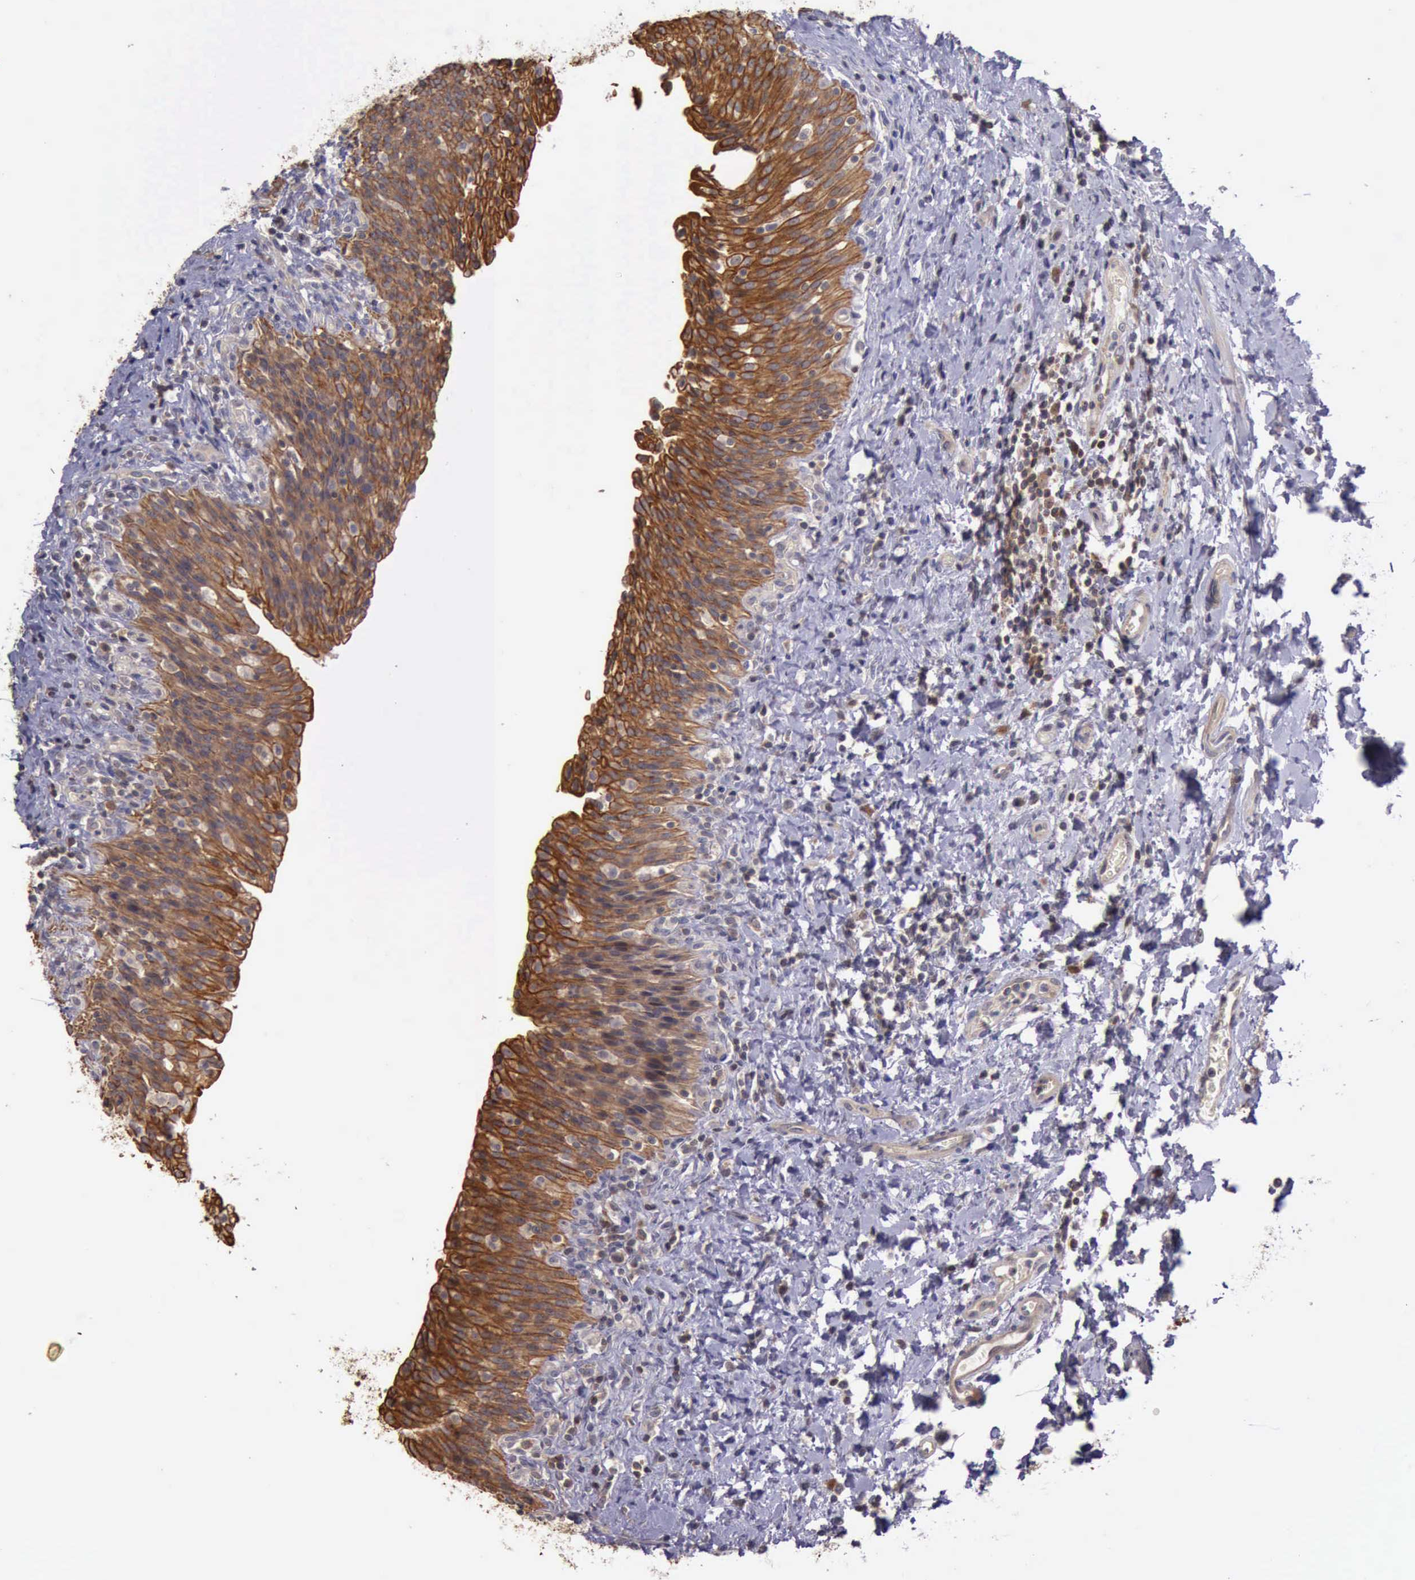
{"staining": {"intensity": "moderate", "quantity": ">75%", "location": "cytoplasmic/membranous"}, "tissue": "urinary bladder", "cell_type": "Urothelial cells", "image_type": "normal", "snomed": [{"axis": "morphology", "description": "Normal tissue, NOS"}, {"axis": "topography", "description": "Urinary bladder"}], "caption": "Urothelial cells exhibit moderate cytoplasmic/membranous staining in approximately >75% of cells in normal urinary bladder. (DAB IHC with brightfield microscopy, high magnification).", "gene": "RAB39B", "patient": {"sex": "male", "age": 51}}